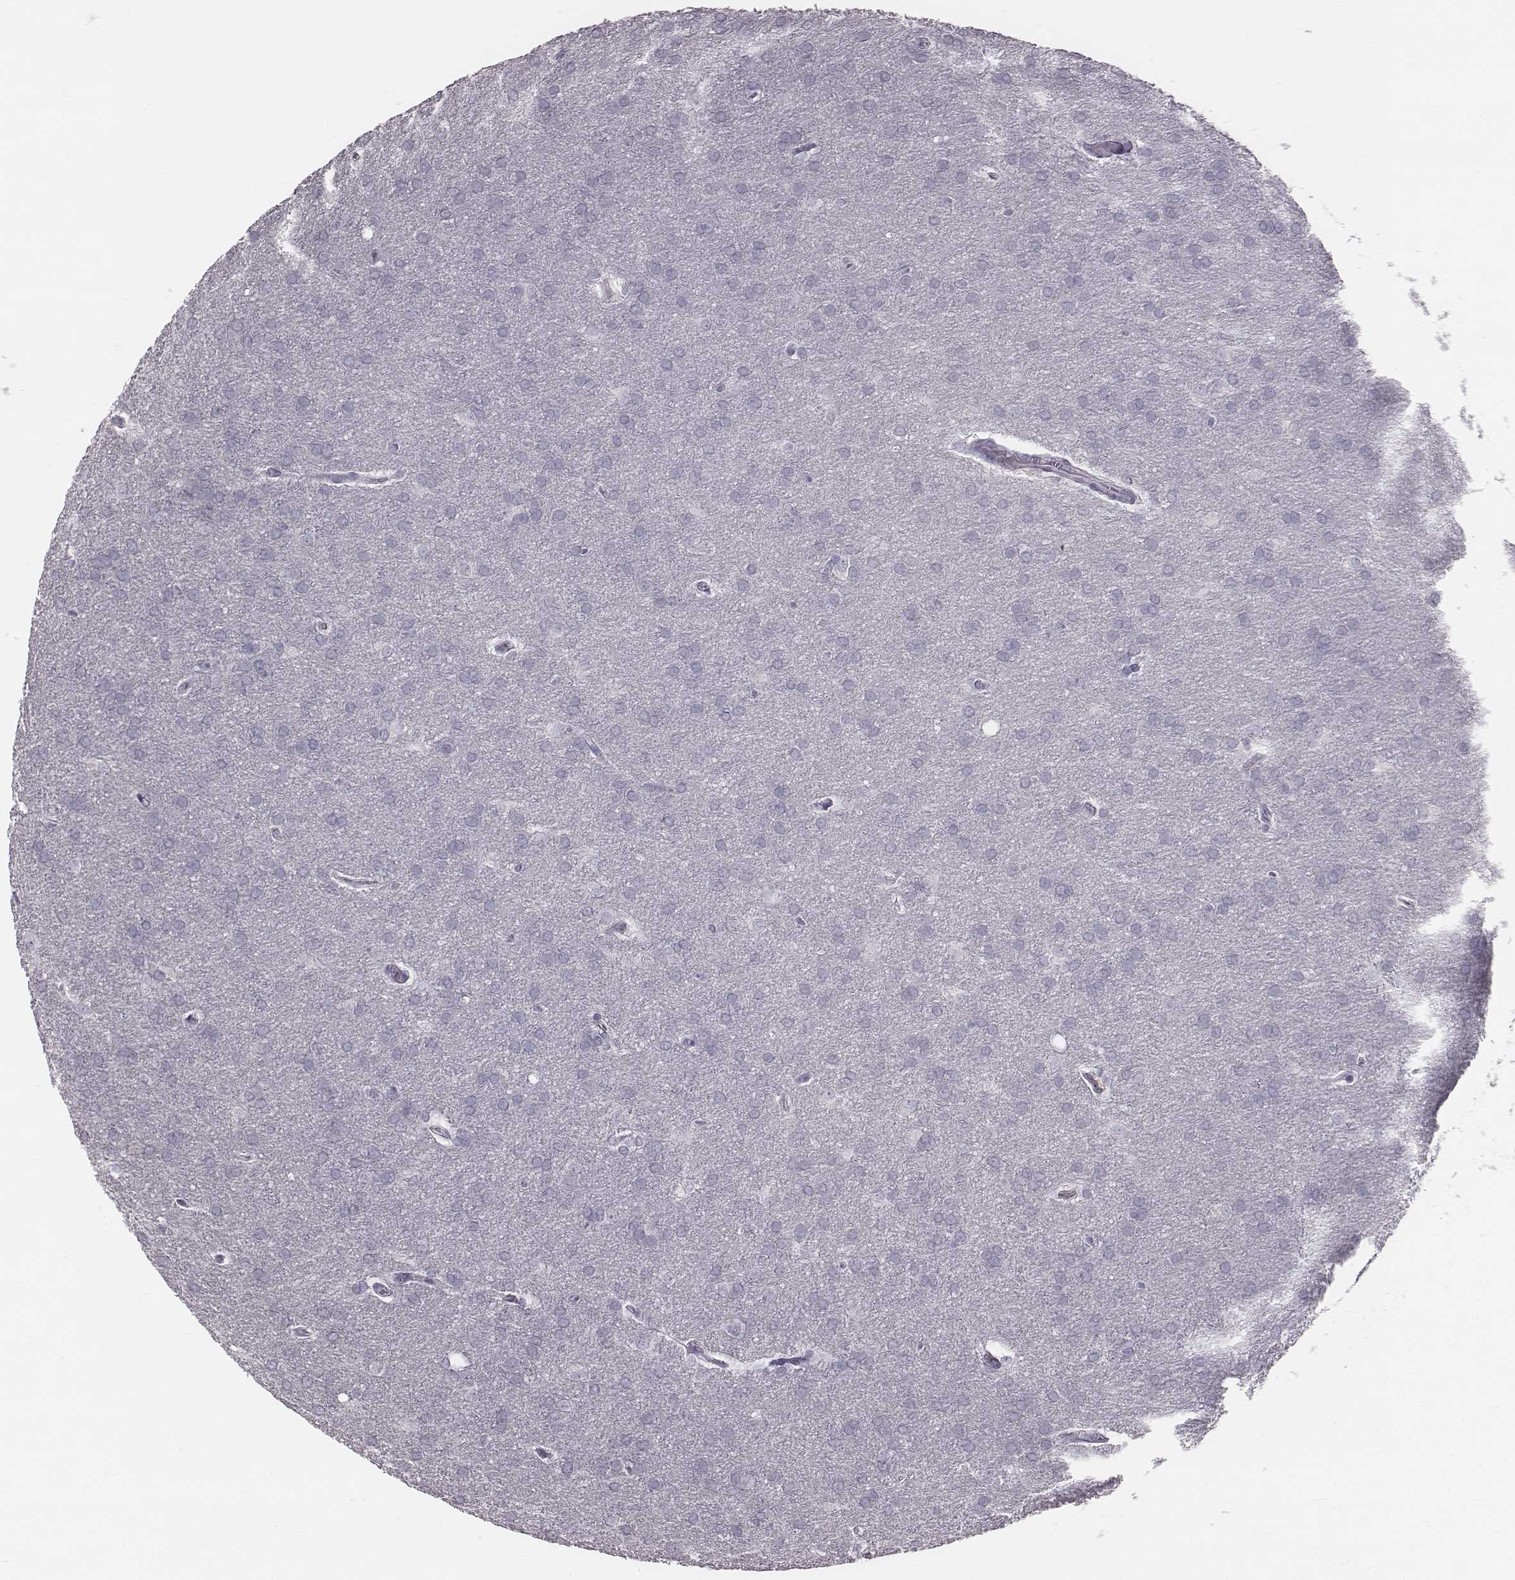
{"staining": {"intensity": "negative", "quantity": "none", "location": "none"}, "tissue": "glioma", "cell_type": "Tumor cells", "image_type": "cancer", "snomed": [{"axis": "morphology", "description": "Glioma, malignant, Low grade"}, {"axis": "topography", "description": "Brain"}], "caption": "An immunohistochemistry (IHC) micrograph of glioma is shown. There is no staining in tumor cells of glioma. The staining was performed using DAB to visualize the protein expression in brown, while the nuclei were stained in blue with hematoxylin (Magnification: 20x).", "gene": "C6orf58", "patient": {"sex": "female", "age": 32}}